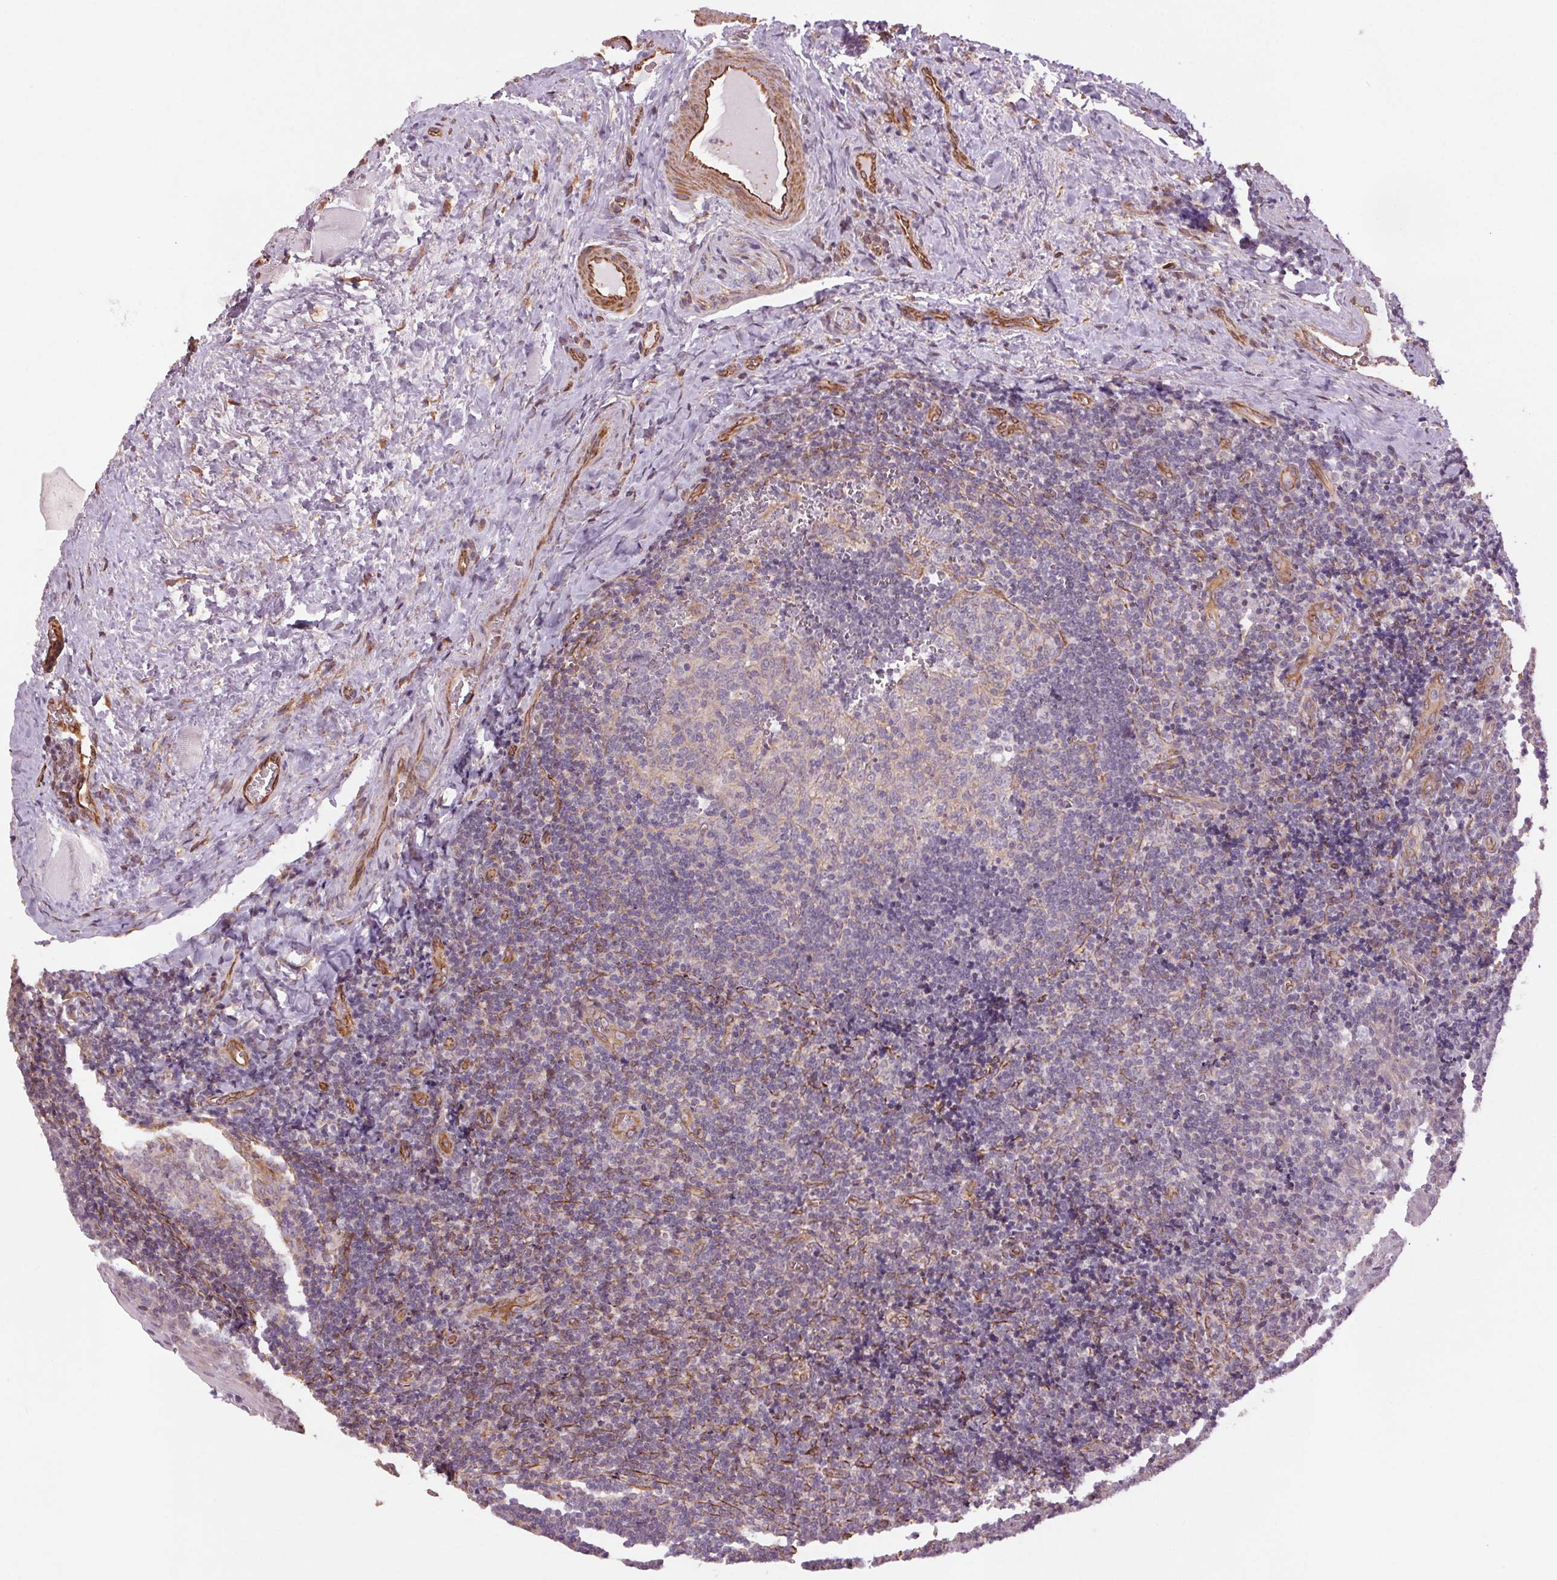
{"staining": {"intensity": "negative", "quantity": "none", "location": "none"}, "tissue": "tonsil", "cell_type": "Germinal center cells", "image_type": "normal", "snomed": [{"axis": "morphology", "description": "Normal tissue, NOS"}, {"axis": "morphology", "description": "Inflammation, NOS"}, {"axis": "topography", "description": "Tonsil"}], "caption": "Immunohistochemical staining of normal human tonsil demonstrates no significant expression in germinal center cells. (Brightfield microscopy of DAB (3,3'-diaminobenzidine) immunohistochemistry at high magnification).", "gene": "CCSER1", "patient": {"sex": "female", "age": 31}}